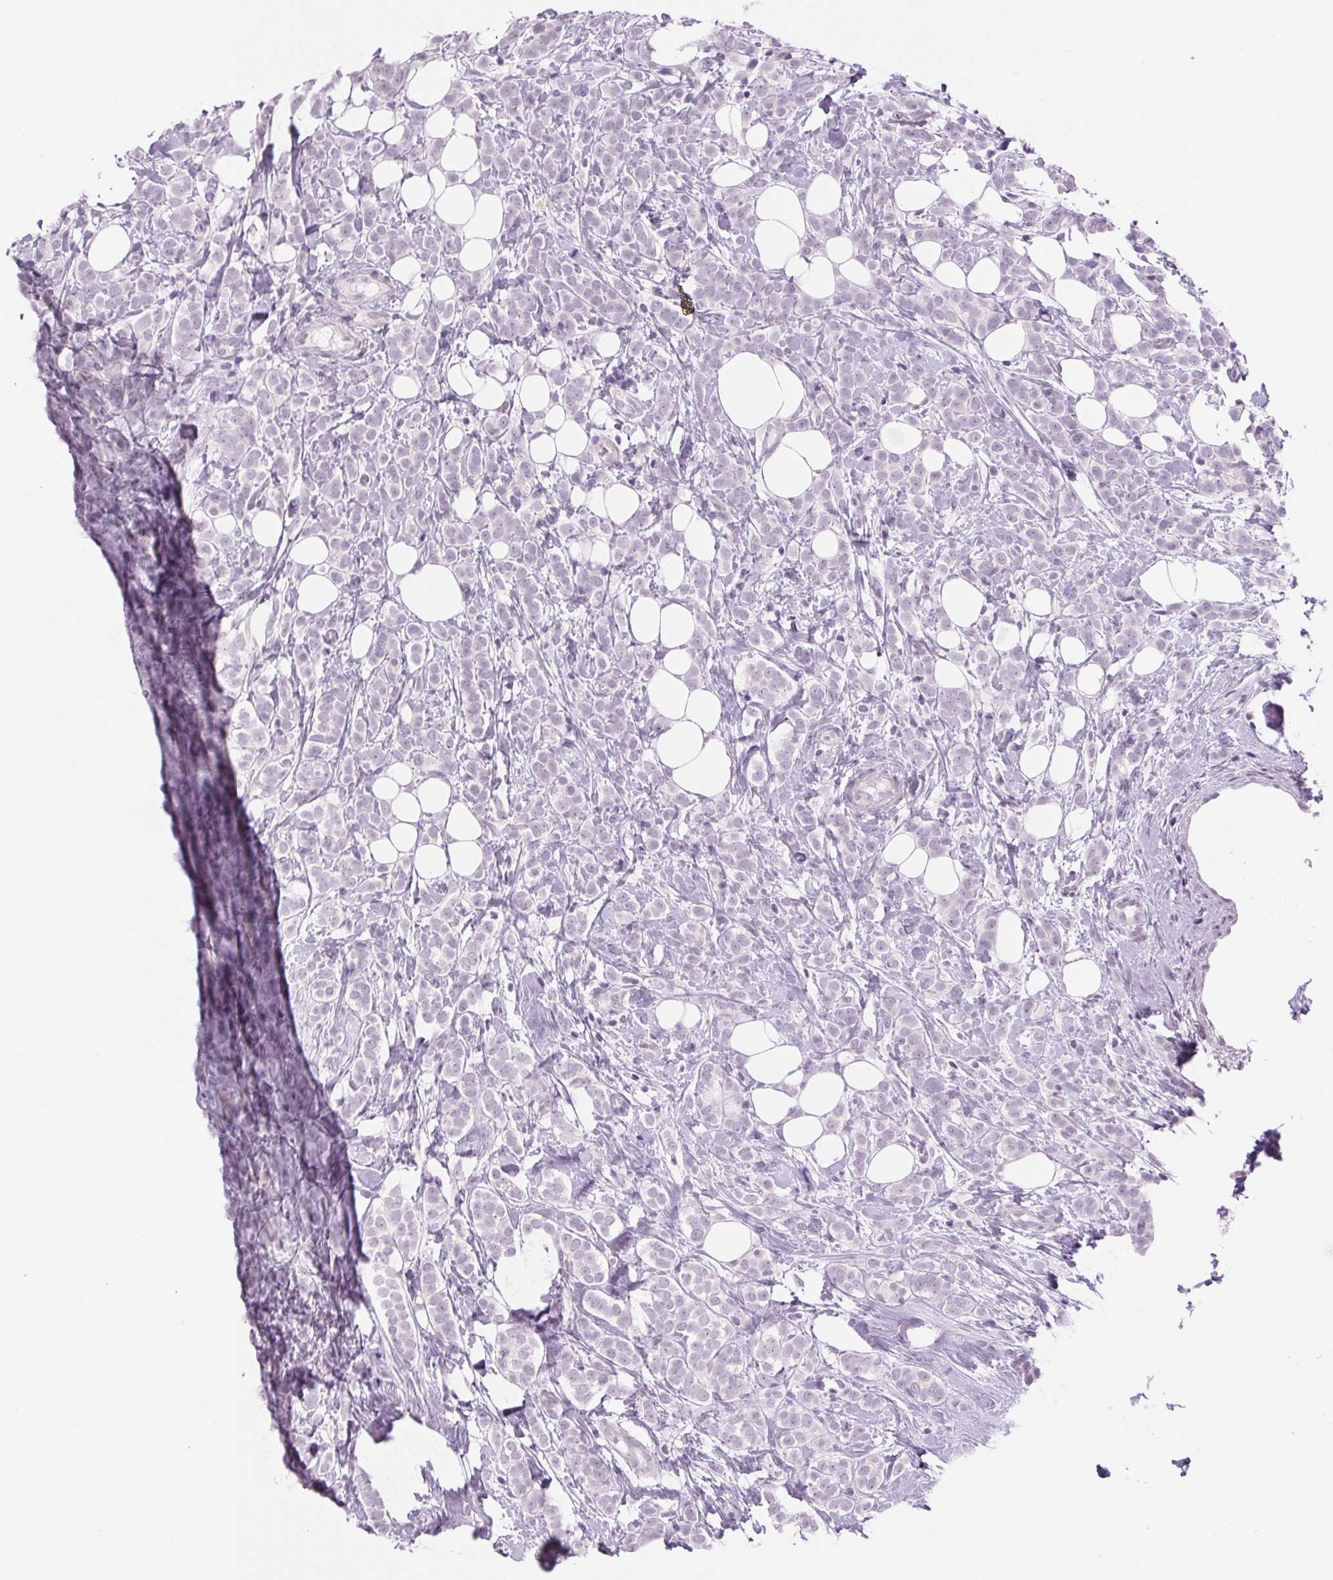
{"staining": {"intensity": "negative", "quantity": "none", "location": "none"}, "tissue": "breast cancer", "cell_type": "Tumor cells", "image_type": "cancer", "snomed": [{"axis": "morphology", "description": "Lobular carcinoma"}, {"axis": "topography", "description": "Breast"}], "caption": "There is no significant expression in tumor cells of breast cancer.", "gene": "SLC6A19", "patient": {"sex": "female", "age": 49}}